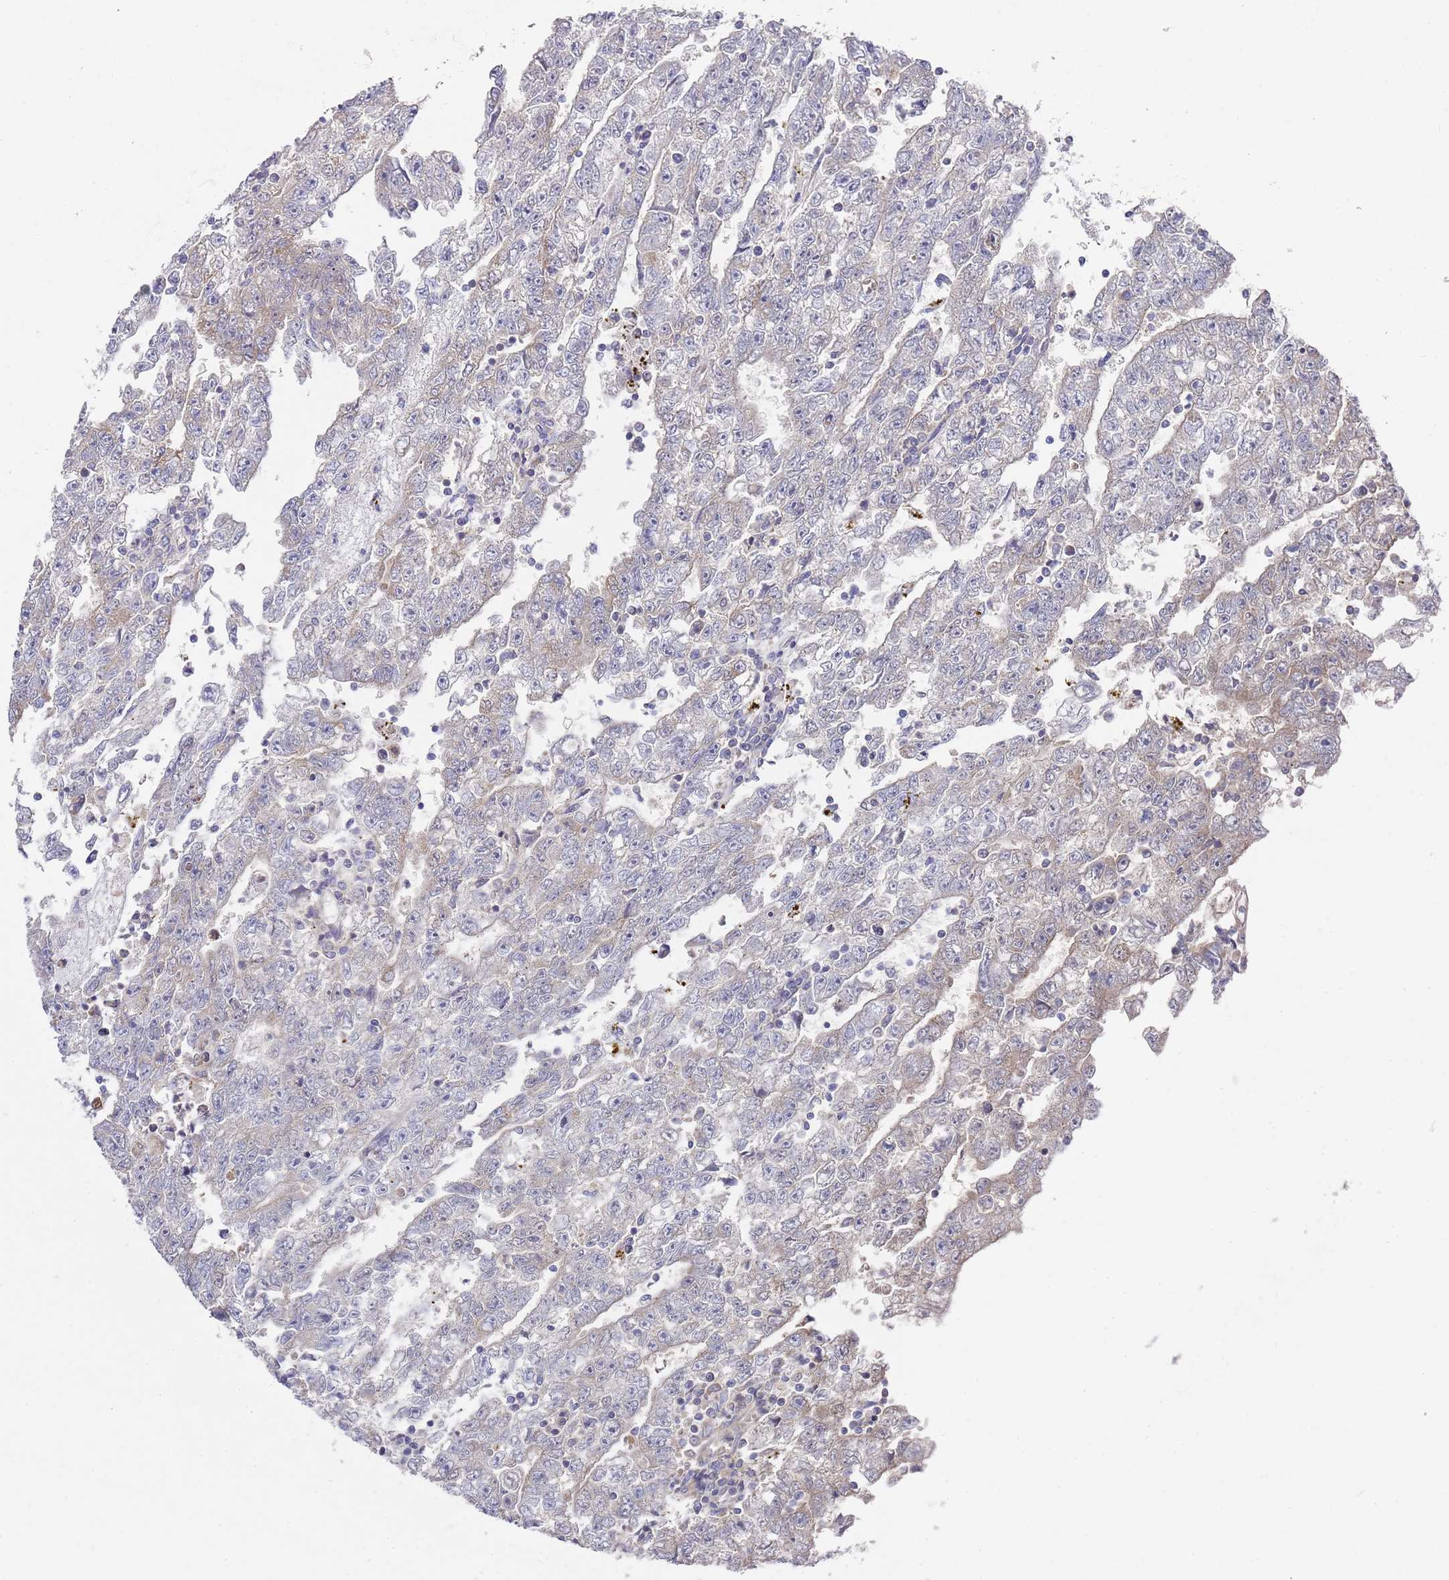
{"staining": {"intensity": "weak", "quantity": "<25%", "location": "cytoplasmic/membranous"}, "tissue": "testis cancer", "cell_type": "Tumor cells", "image_type": "cancer", "snomed": [{"axis": "morphology", "description": "Carcinoma, Embryonal, NOS"}, {"axis": "topography", "description": "Testis"}], "caption": "Tumor cells are negative for protein expression in human testis cancer (embryonal carcinoma). Brightfield microscopy of IHC stained with DAB (brown) and hematoxylin (blue), captured at high magnification.", "gene": "NPEPPS", "patient": {"sex": "male", "age": 25}}